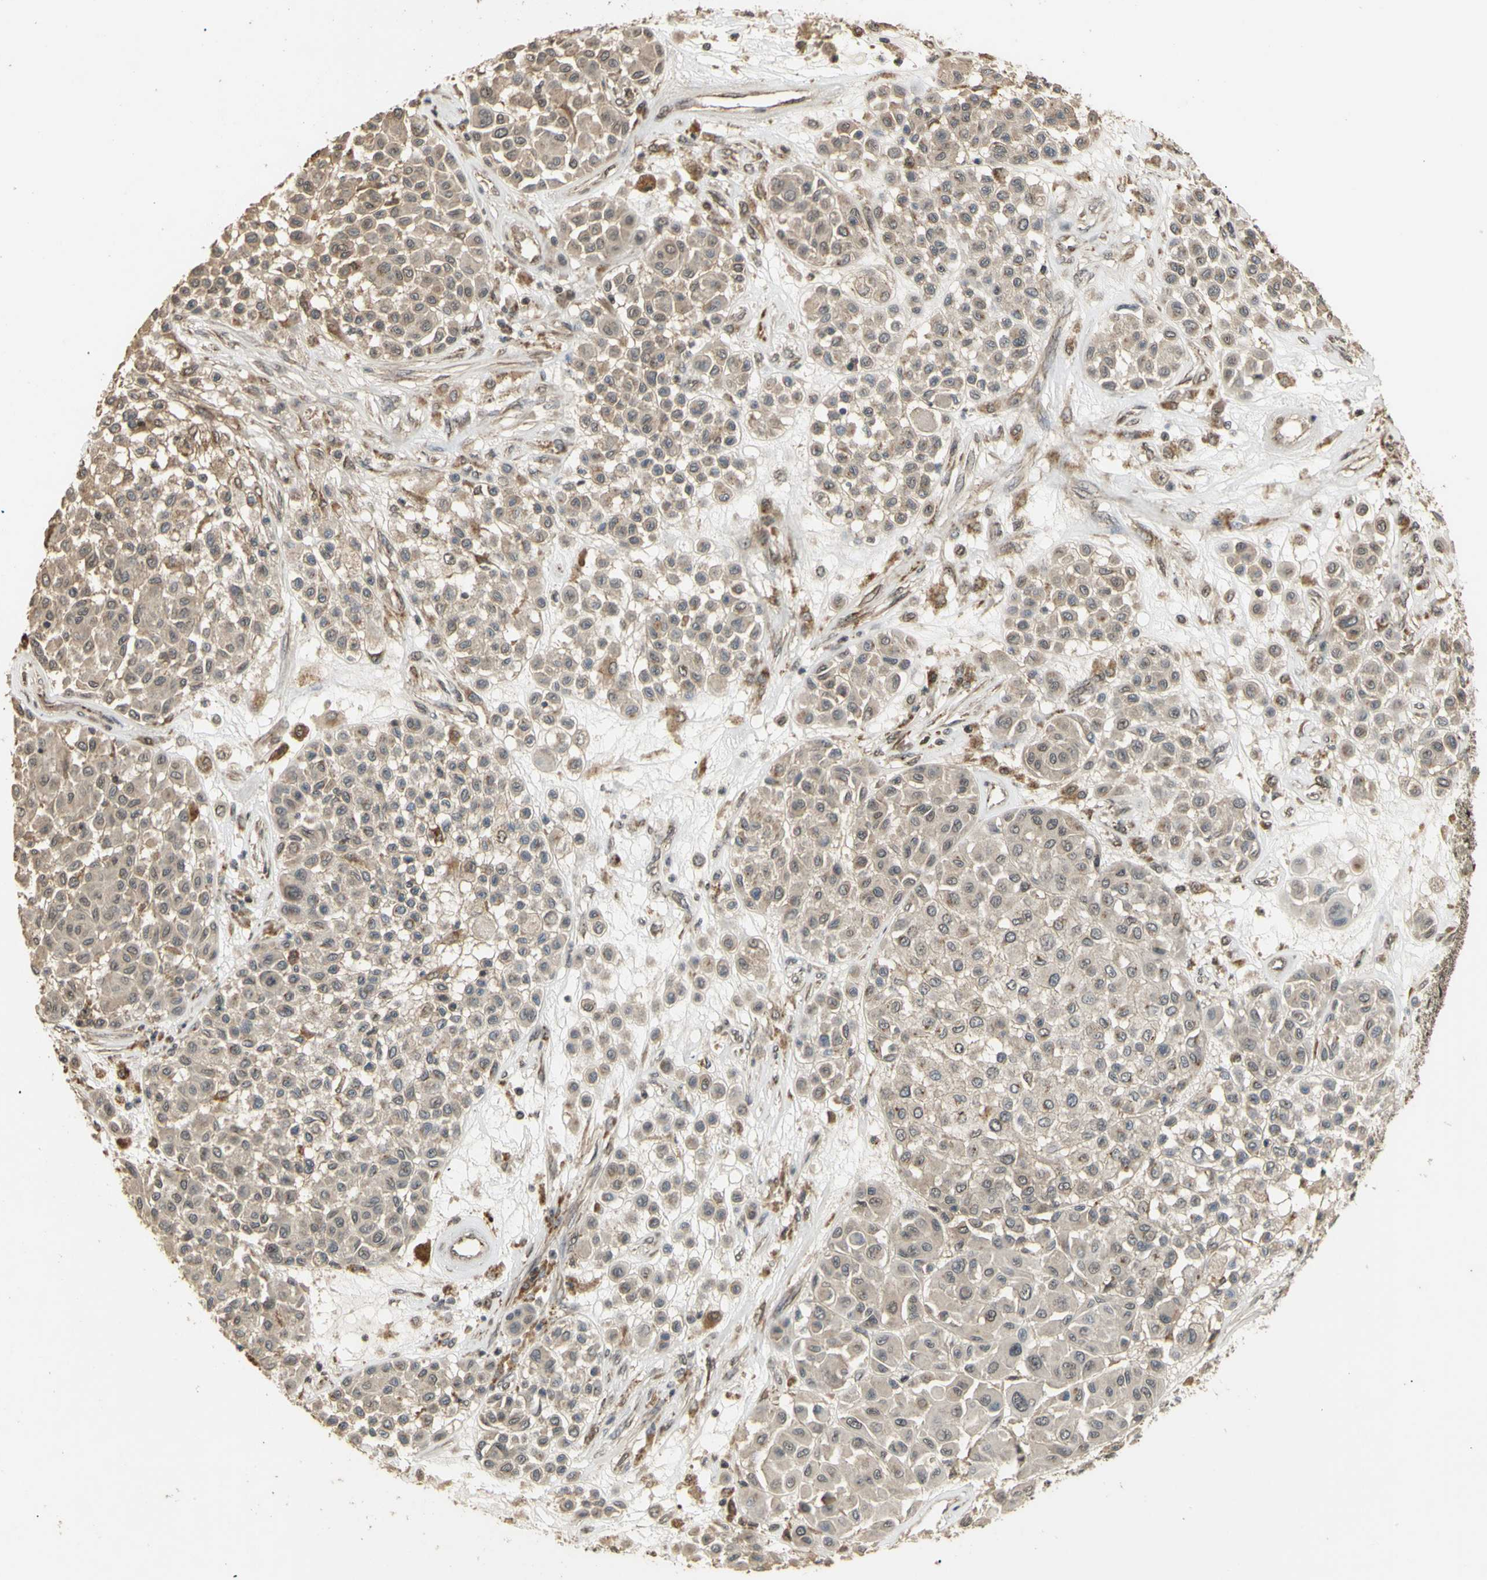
{"staining": {"intensity": "weak", "quantity": ">75%", "location": "cytoplasmic/membranous"}, "tissue": "melanoma", "cell_type": "Tumor cells", "image_type": "cancer", "snomed": [{"axis": "morphology", "description": "Malignant melanoma, Metastatic site"}, {"axis": "topography", "description": "Soft tissue"}], "caption": "The image demonstrates immunohistochemical staining of melanoma. There is weak cytoplasmic/membranous staining is identified in approximately >75% of tumor cells.", "gene": "GTF2E2", "patient": {"sex": "male", "age": 41}}